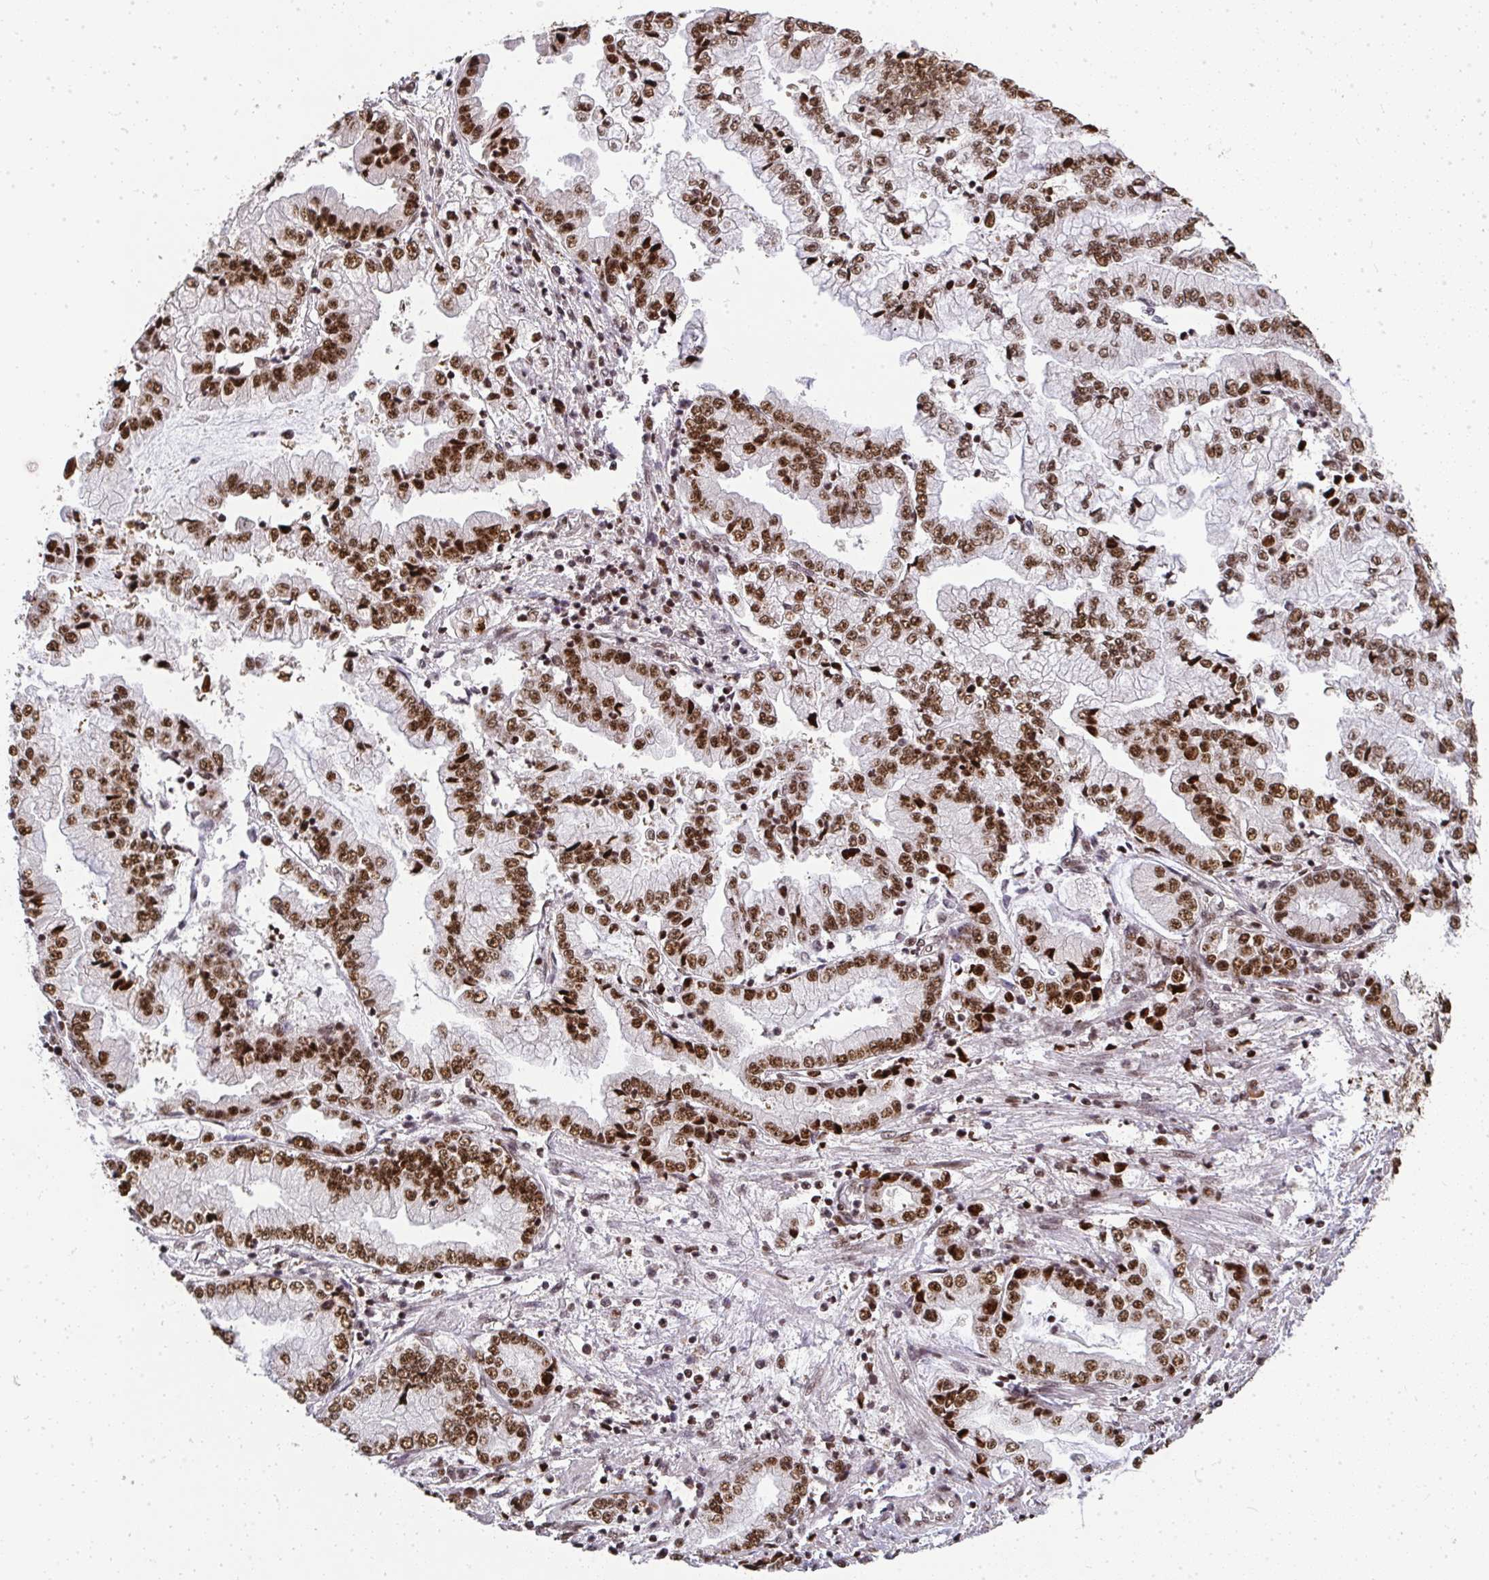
{"staining": {"intensity": "strong", "quantity": ">75%", "location": "nuclear"}, "tissue": "stomach cancer", "cell_type": "Tumor cells", "image_type": "cancer", "snomed": [{"axis": "morphology", "description": "Adenocarcinoma, NOS"}, {"axis": "topography", "description": "Stomach, upper"}], "caption": "IHC image of adenocarcinoma (stomach) stained for a protein (brown), which reveals high levels of strong nuclear staining in approximately >75% of tumor cells.", "gene": "U2AF1", "patient": {"sex": "female", "age": 74}}